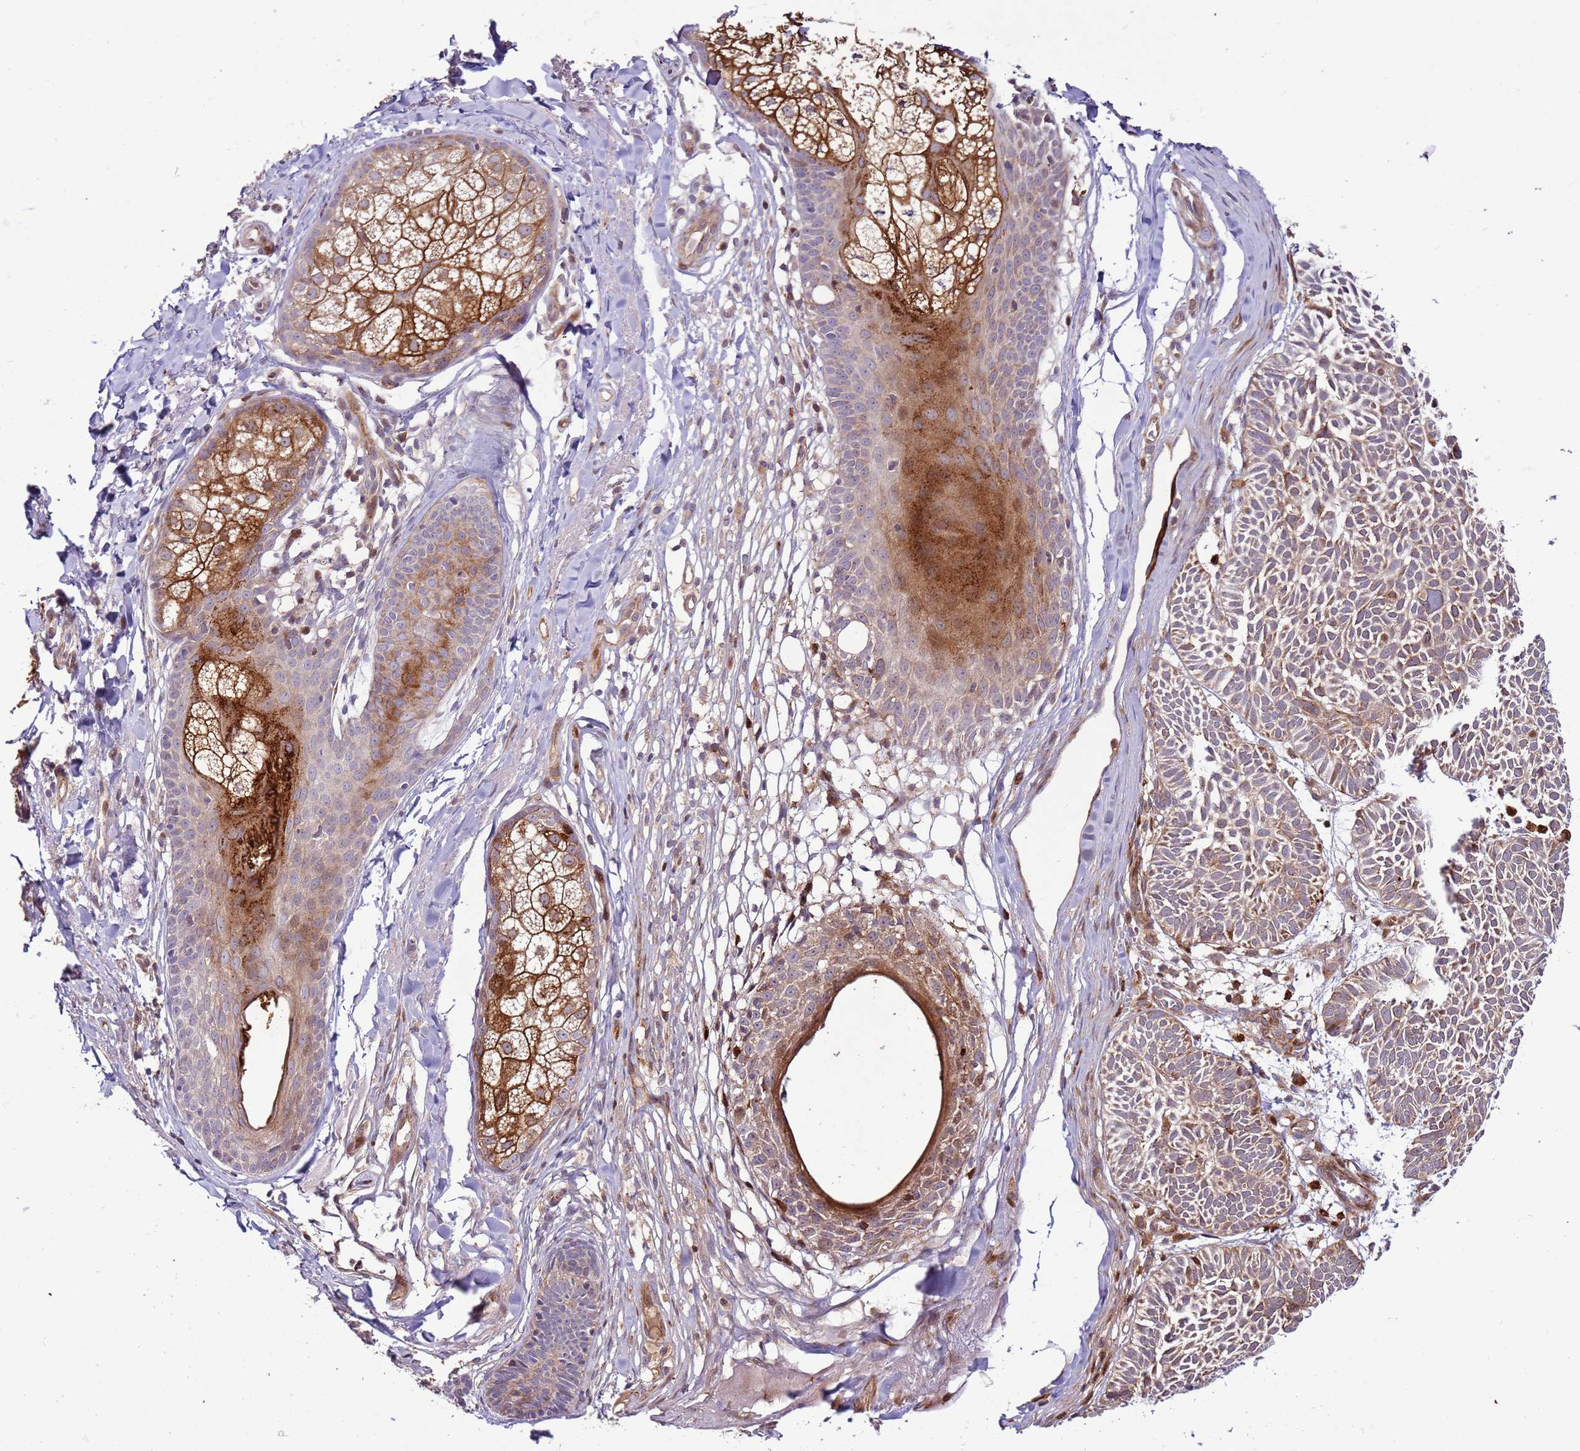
{"staining": {"intensity": "weak", "quantity": ">75%", "location": "cytoplasmic/membranous"}, "tissue": "skin cancer", "cell_type": "Tumor cells", "image_type": "cancer", "snomed": [{"axis": "morphology", "description": "Basal cell carcinoma"}, {"axis": "topography", "description": "Skin"}], "caption": "A high-resolution photomicrograph shows immunohistochemistry (IHC) staining of basal cell carcinoma (skin), which reveals weak cytoplasmic/membranous positivity in approximately >75% of tumor cells.", "gene": "ZNF624", "patient": {"sex": "male", "age": 69}}